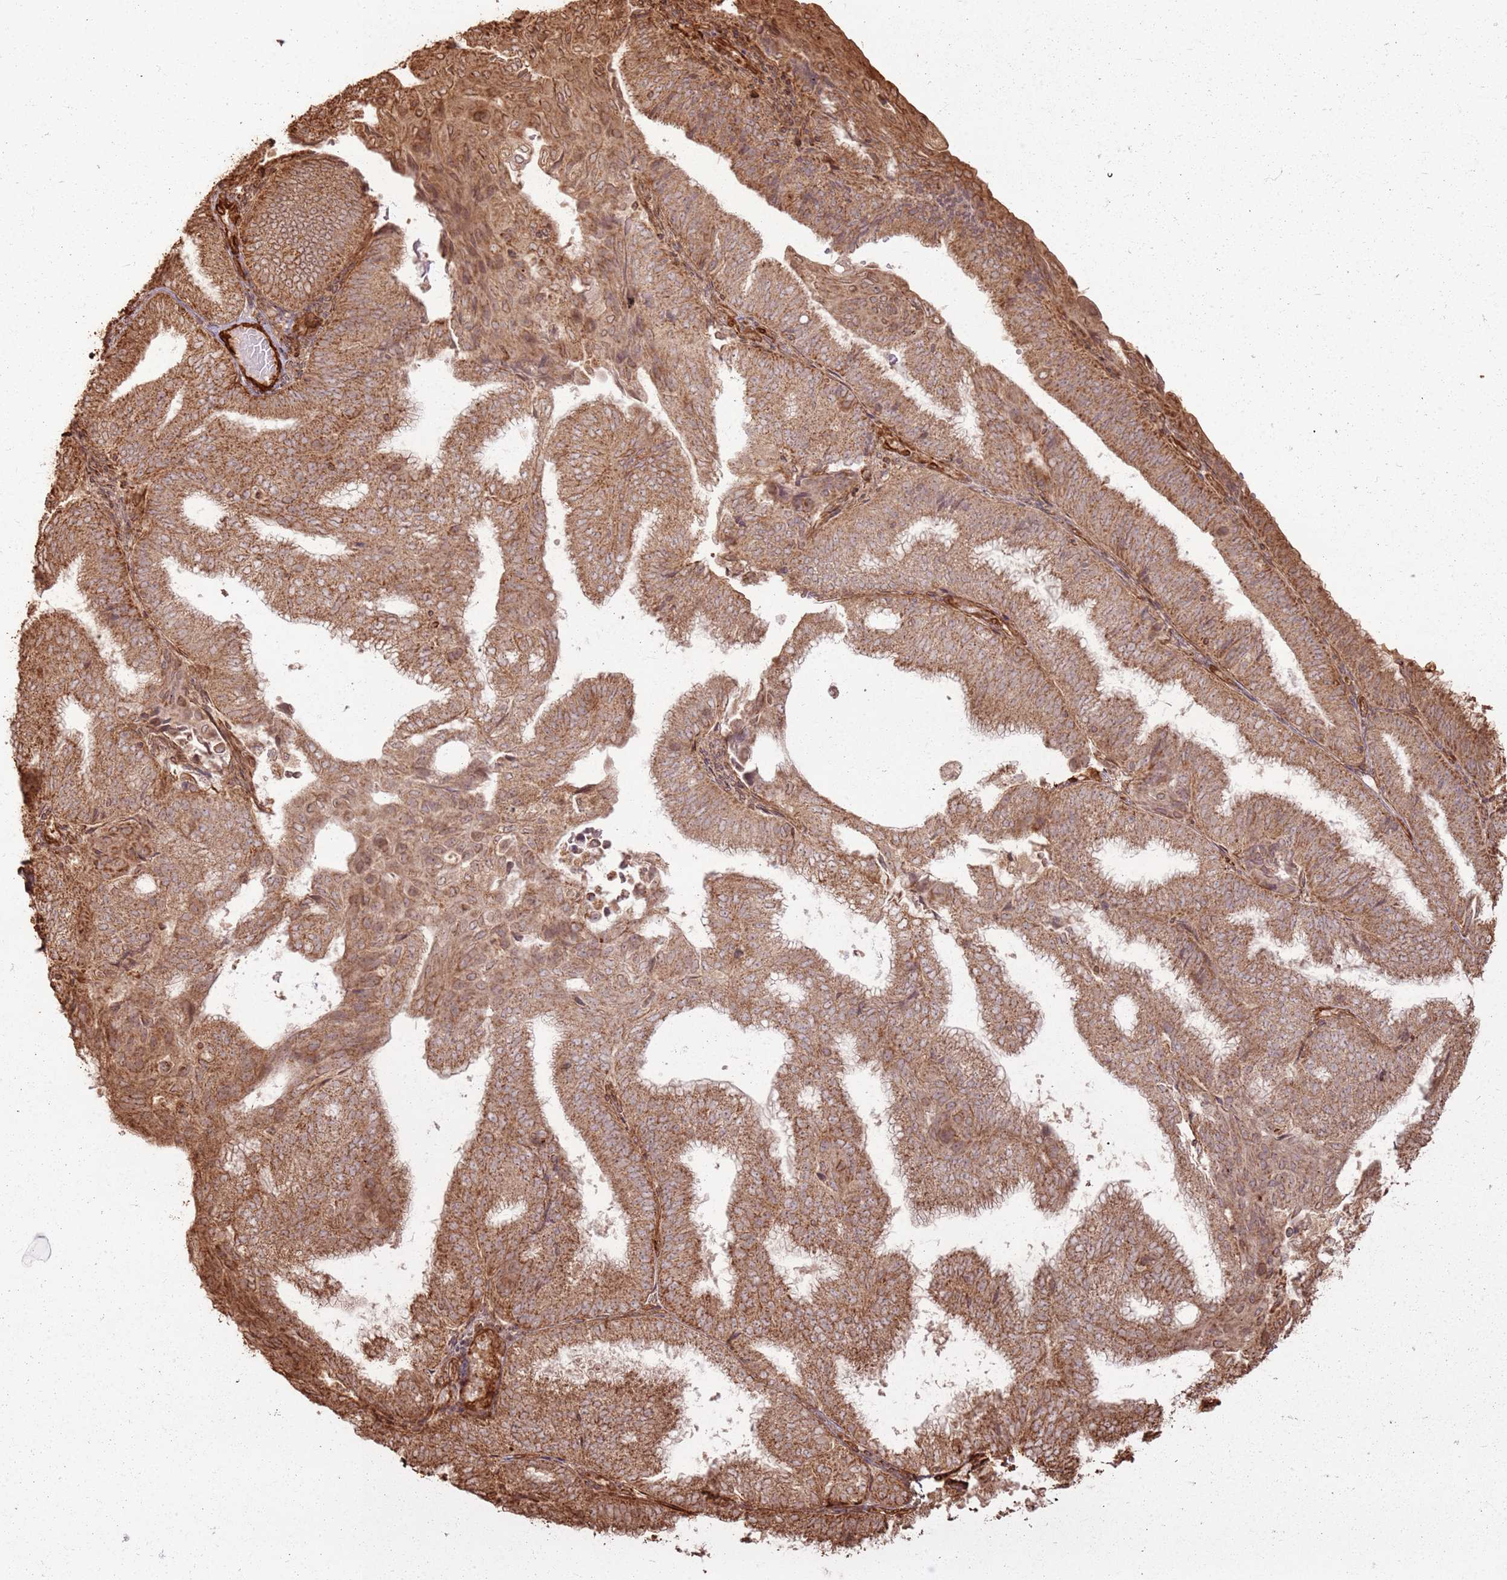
{"staining": {"intensity": "moderate", "quantity": ">75%", "location": "cytoplasmic/membranous"}, "tissue": "endometrial cancer", "cell_type": "Tumor cells", "image_type": "cancer", "snomed": [{"axis": "morphology", "description": "Adenocarcinoma, NOS"}, {"axis": "topography", "description": "Endometrium"}], "caption": "Moderate cytoplasmic/membranous staining is appreciated in approximately >75% of tumor cells in endometrial adenocarcinoma.", "gene": "DDX59", "patient": {"sex": "female", "age": 49}}